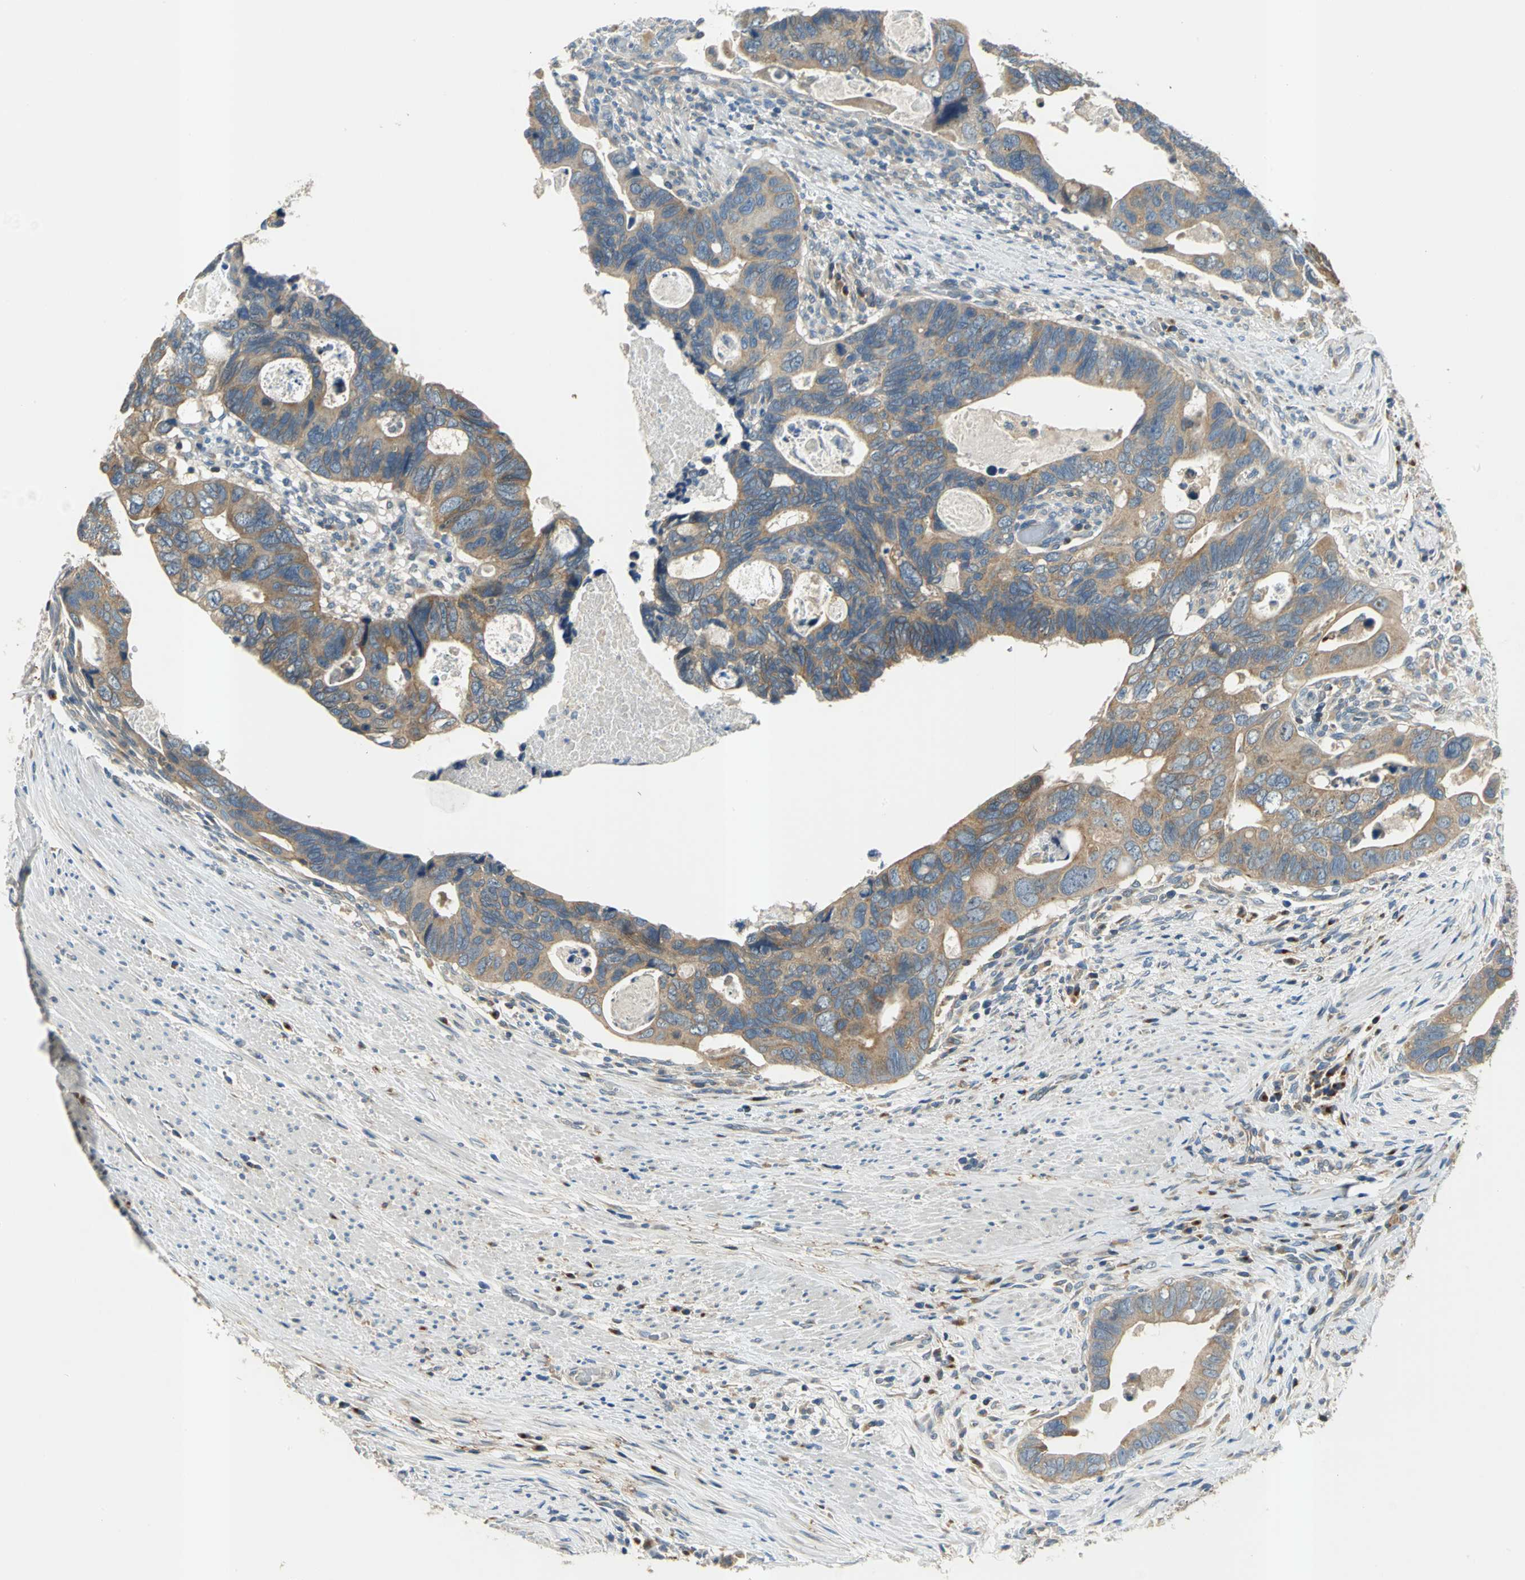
{"staining": {"intensity": "moderate", "quantity": ">75%", "location": "cytoplasmic/membranous"}, "tissue": "colorectal cancer", "cell_type": "Tumor cells", "image_type": "cancer", "snomed": [{"axis": "morphology", "description": "Adenocarcinoma, NOS"}, {"axis": "topography", "description": "Rectum"}], "caption": "A photomicrograph of colorectal cancer stained for a protein exhibits moderate cytoplasmic/membranous brown staining in tumor cells. (brown staining indicates protein expression, while blue staining denotes nuclei).", "gene": "SLC16A7", "patient": {"sex": "male", "age": 53}}